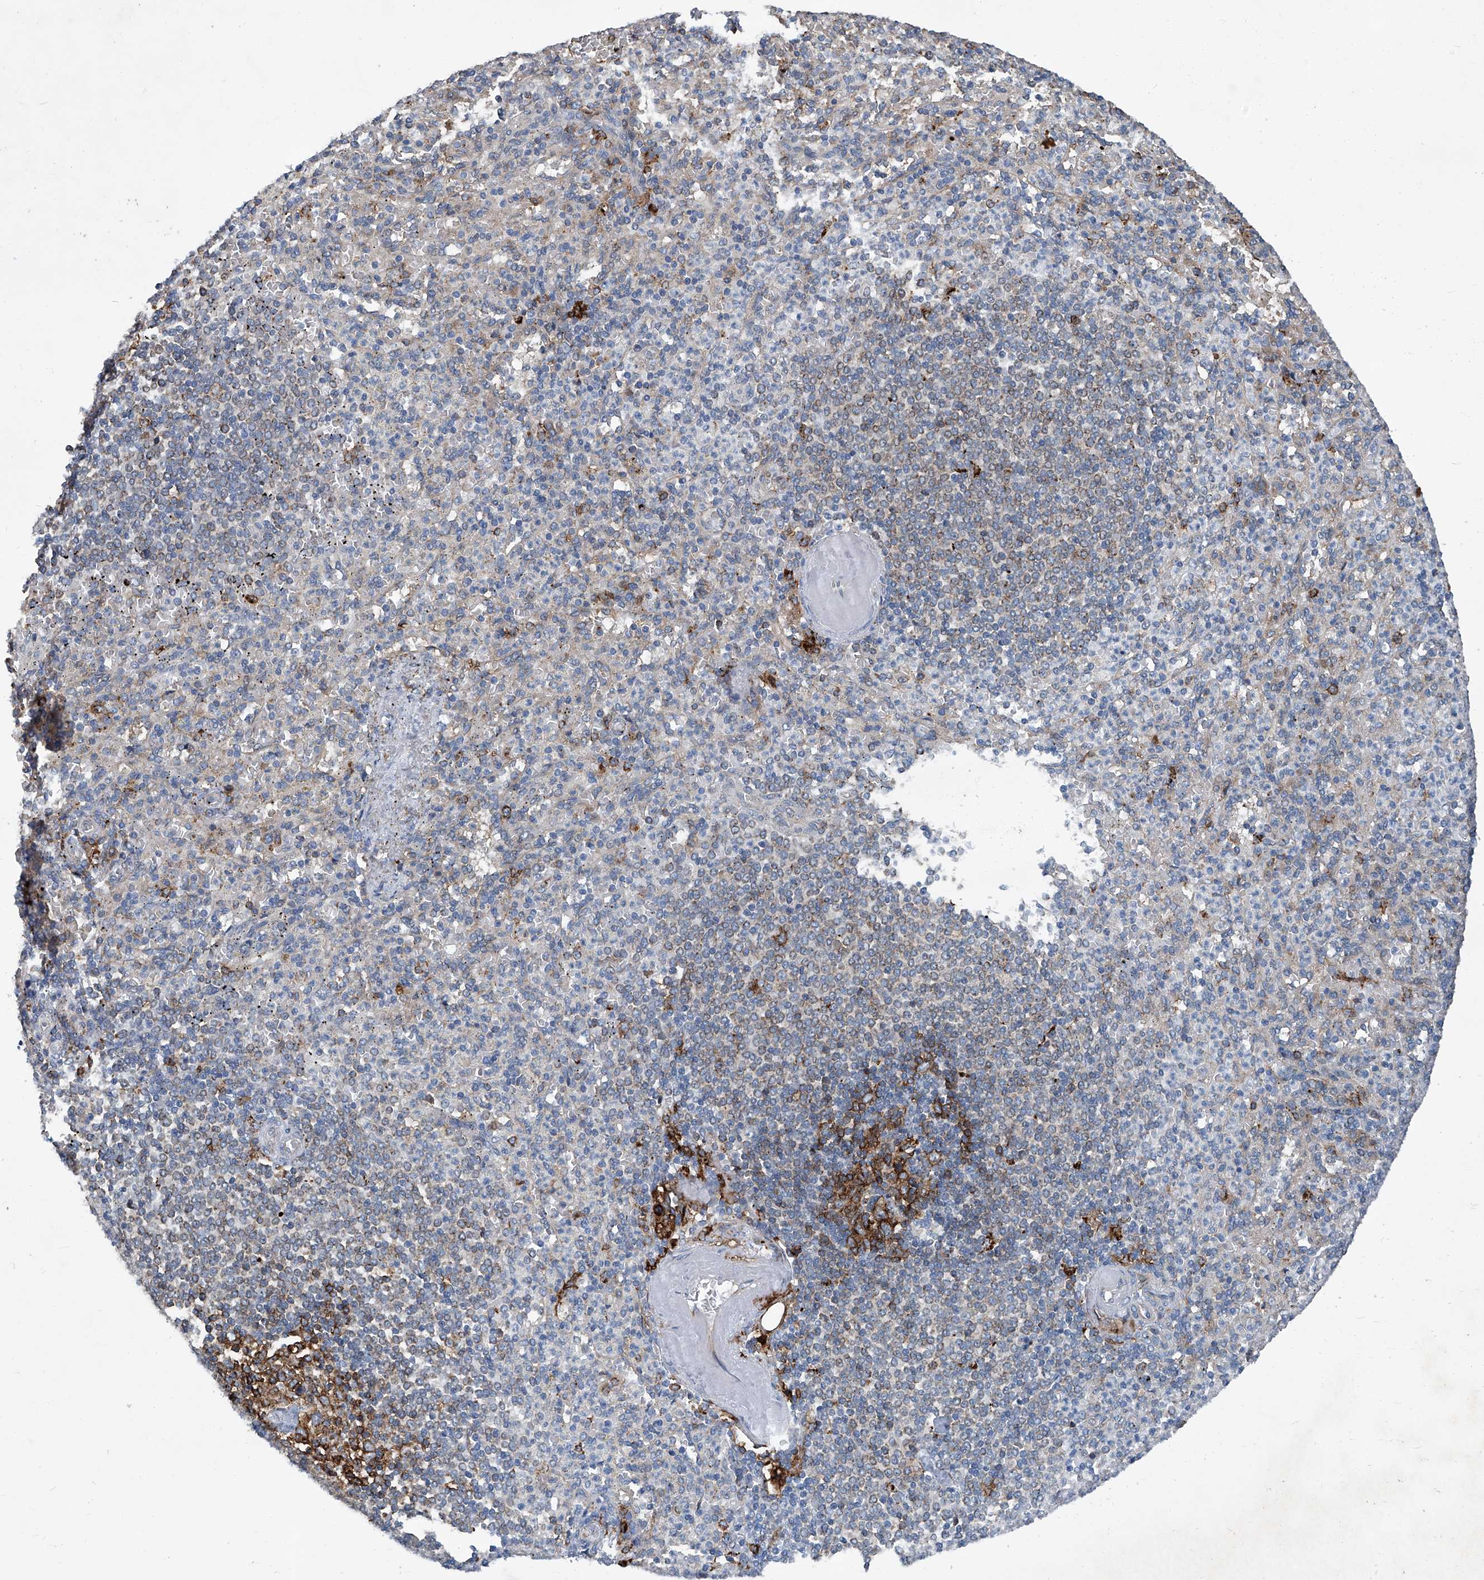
{"staining": {"intensity": "strong", "quantity": "<25%", "location": "cytoplasmic/membranous"}, "tissue": "spleen", "cell_type": "Cells in red pulp", "image_type": "normal", "snomed": [{"axis": "morphology", "description": "Normal tissue, NOS"}, {"axis": "topography", "description": "Spleen"}], "caption": "Immunohistochemistry staining of unremarkable spleen, which shows medium levels of strong cytoplasmic/membranous staining in about <25% of cells in red pulp indicating strong cytoplasmic/membranous protein expression. The staining was performed using DAB (3,3'-diaminobenzidine) (brown) for protein detection and nuclei were counterstained in hematoxylin (blue).", "gene": "FAM167A", "patient": {"sex": "female", "age": 74}}